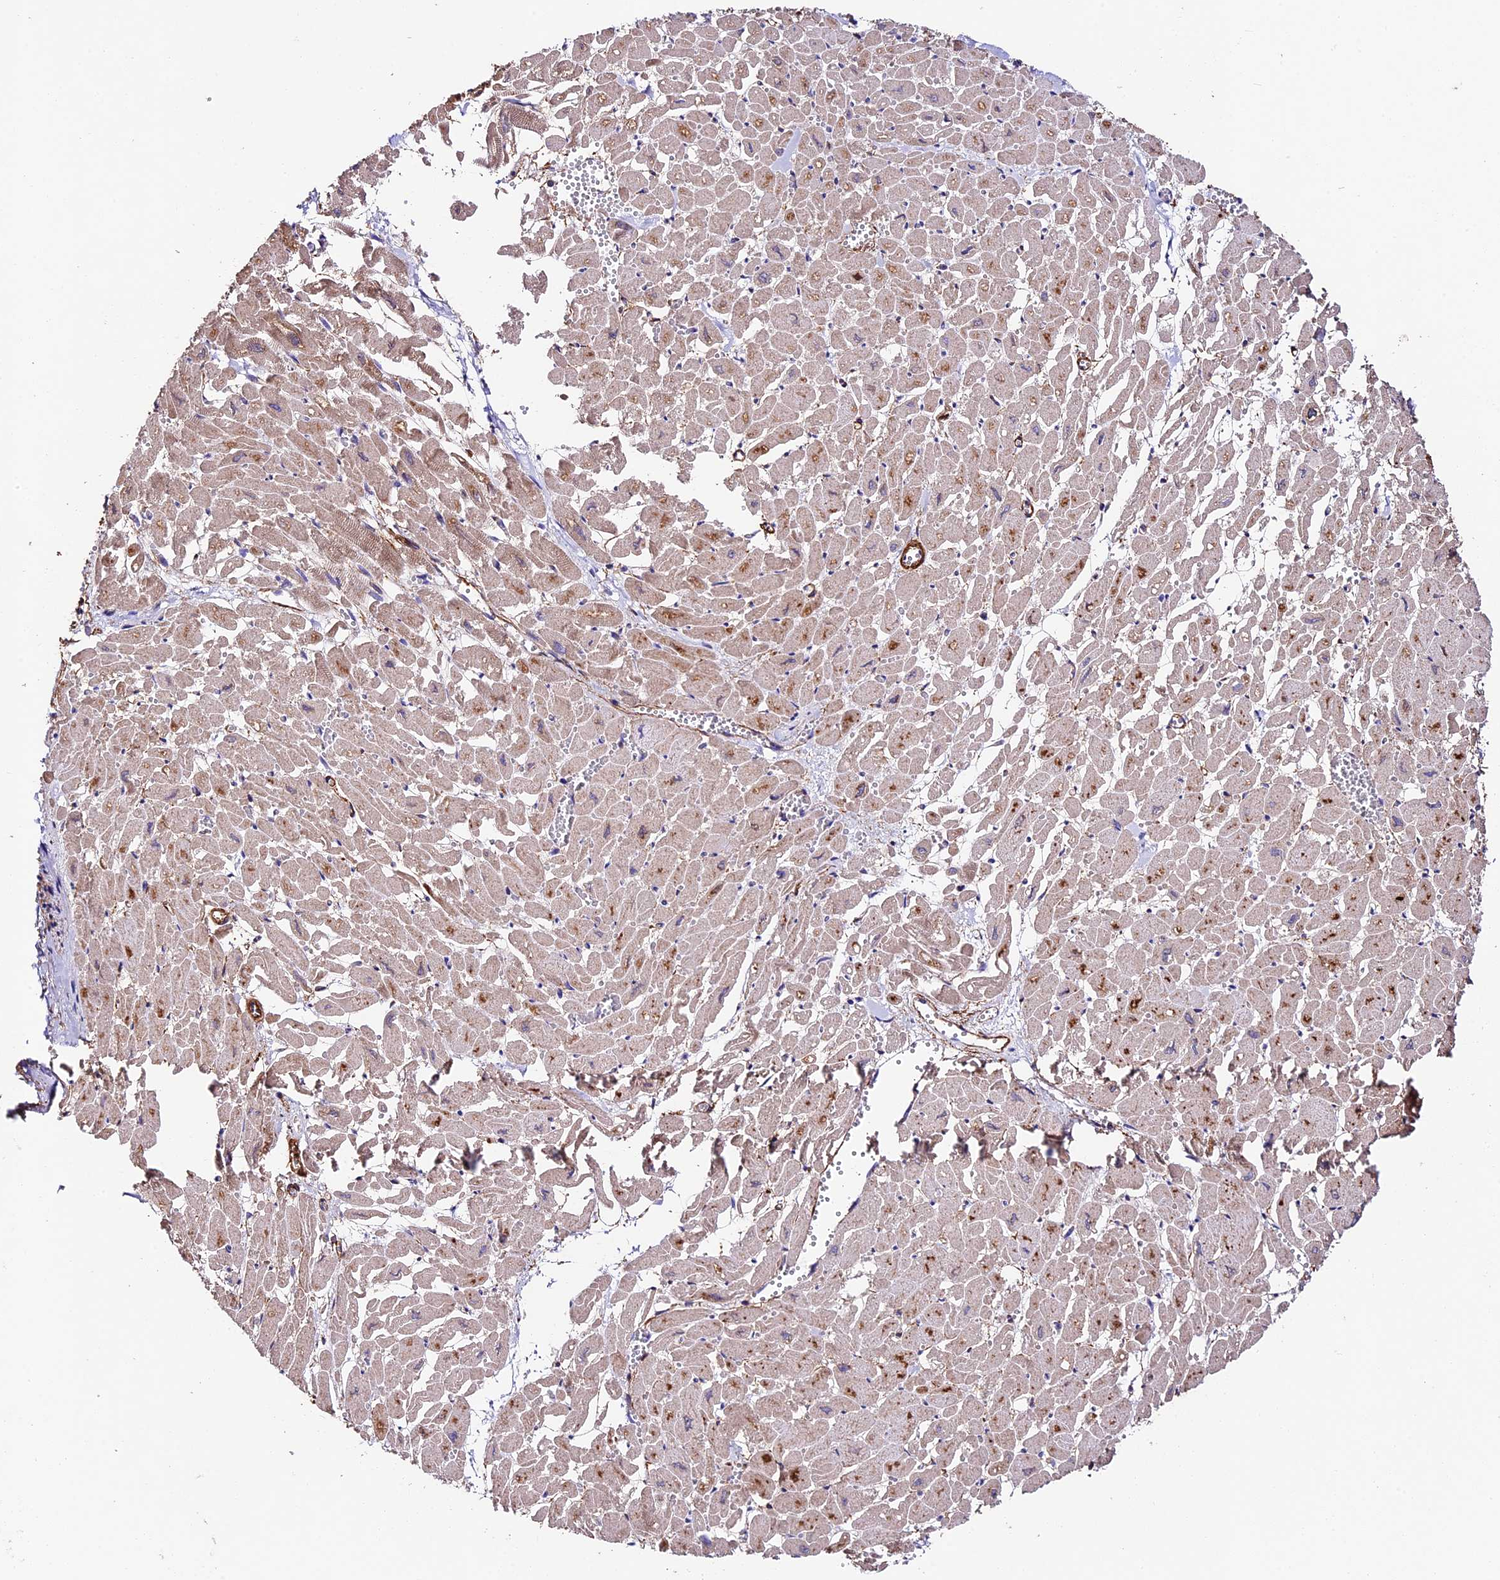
{"staining": {"intensity": "moderate", "quantity": "<25%", "location": "cytoplasmic/membranous"}, "tissue": "heart muscle", "cell_type": "Cardiomyocytes", "image_type": "normal", "snomed": [{"axis": "morphology", "description": "Normal tissue, NOS"}, {"axis": "topography", "description": "Heart"}], "caption": "The immunohistochemical stain labels moderate cytoplasmic/membranous staining in cardiomyocytes of benign heart muscle. (Brightfield microscopy of DAB IHC at high magnification).", "gene": "LSM7", "patient": {"sex": "male", "age": 54}}